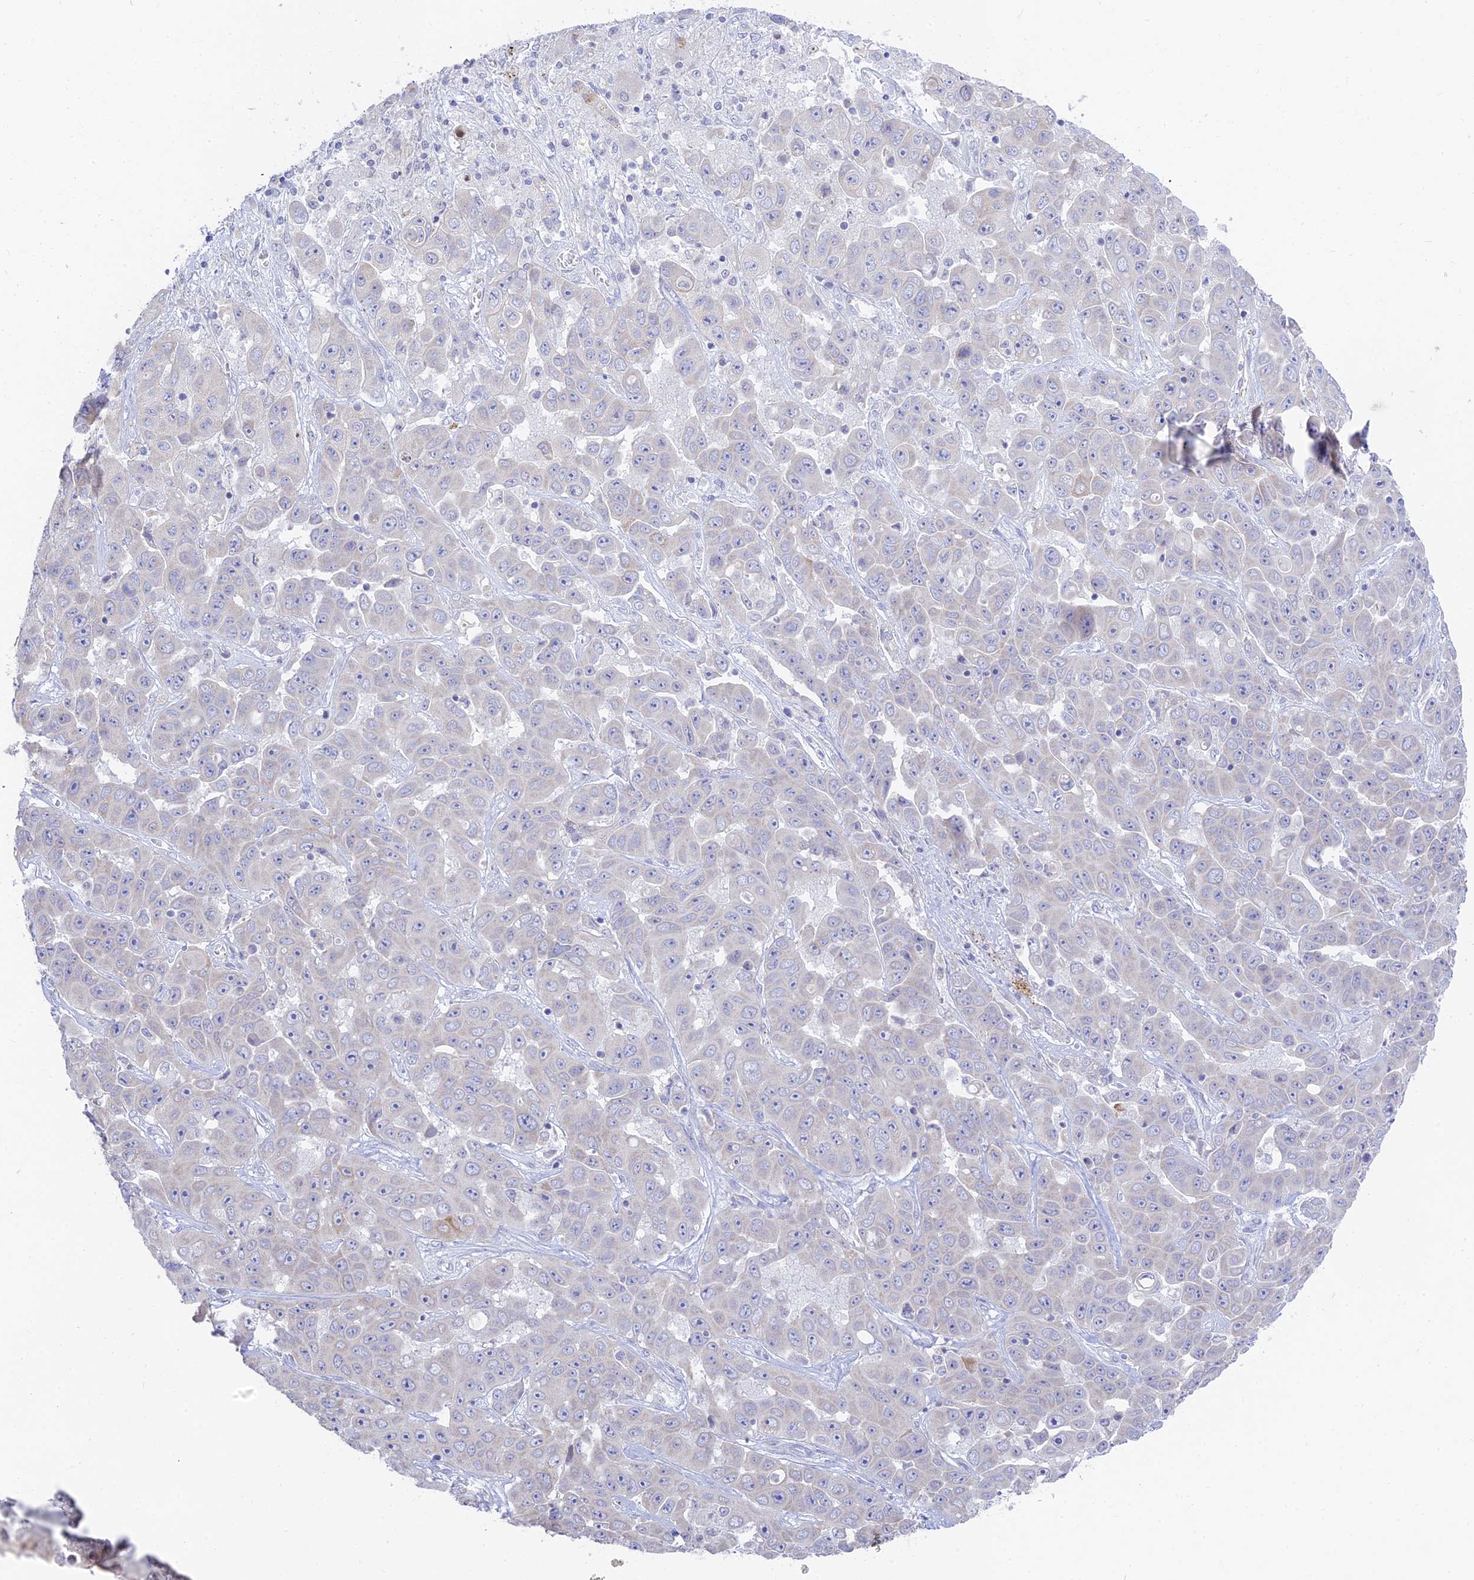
{"staining": {"intensity": "negative", "quantity": "none", "location": "none"}, "tissue": "liver cancer", "cell_type": "Tumor cells", "image_type": "cancer", "snomed": [{"axis": "morphology", "description": "Cholangiocarcinoma"}, {"axis": "topography", "description": "Liver"}], "caption": "This is a image of immunohistochemistry (IHC) staining of liver cholangiocarcinoma, which shows no expression in tumor cells.", "gene": "TMEM40", "patient": {"sex": "female", "age": 52}}